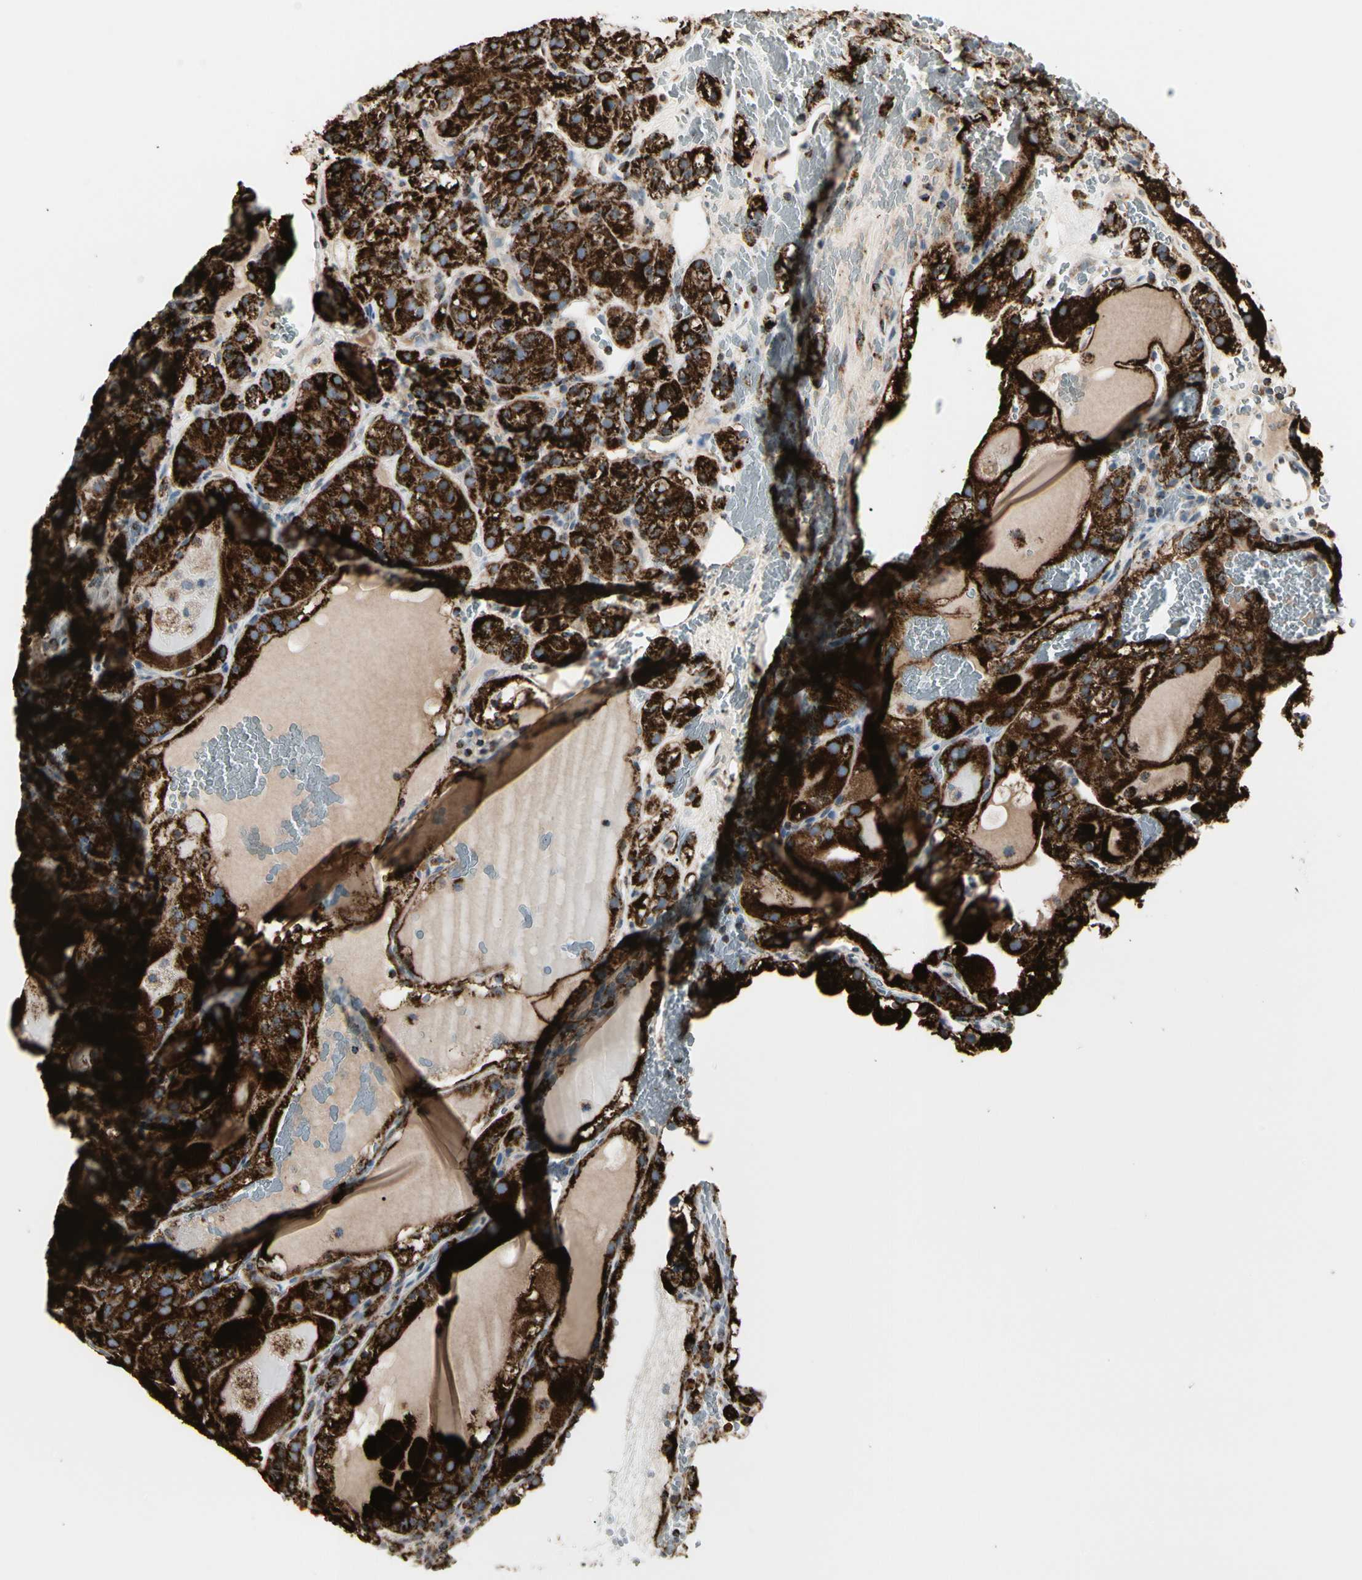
{"staining": {"intensity": "strong", "quantity": ">75%", "location": "cytoplasmic/membranous"}, "tissue": "renal cancer", "cell_type": "Tumor cells", "image_type": "cancer", "snomed": [{"axis": "morphology", "description": "Normal tissue, NOS"}, {"axis": "morphology", "description": "Adenocarcinoma, NOS"}, {"axis": "topography", "description": "Kidney"}], "caption": "This is an image of immunohistochemistry (IHC) staining of renal cancer, which shows strong staining in the cytoplasmic/membranous of tumor cells.", "gene": "TMEM176A", "patient": {"sex": "male", "age": 61}}